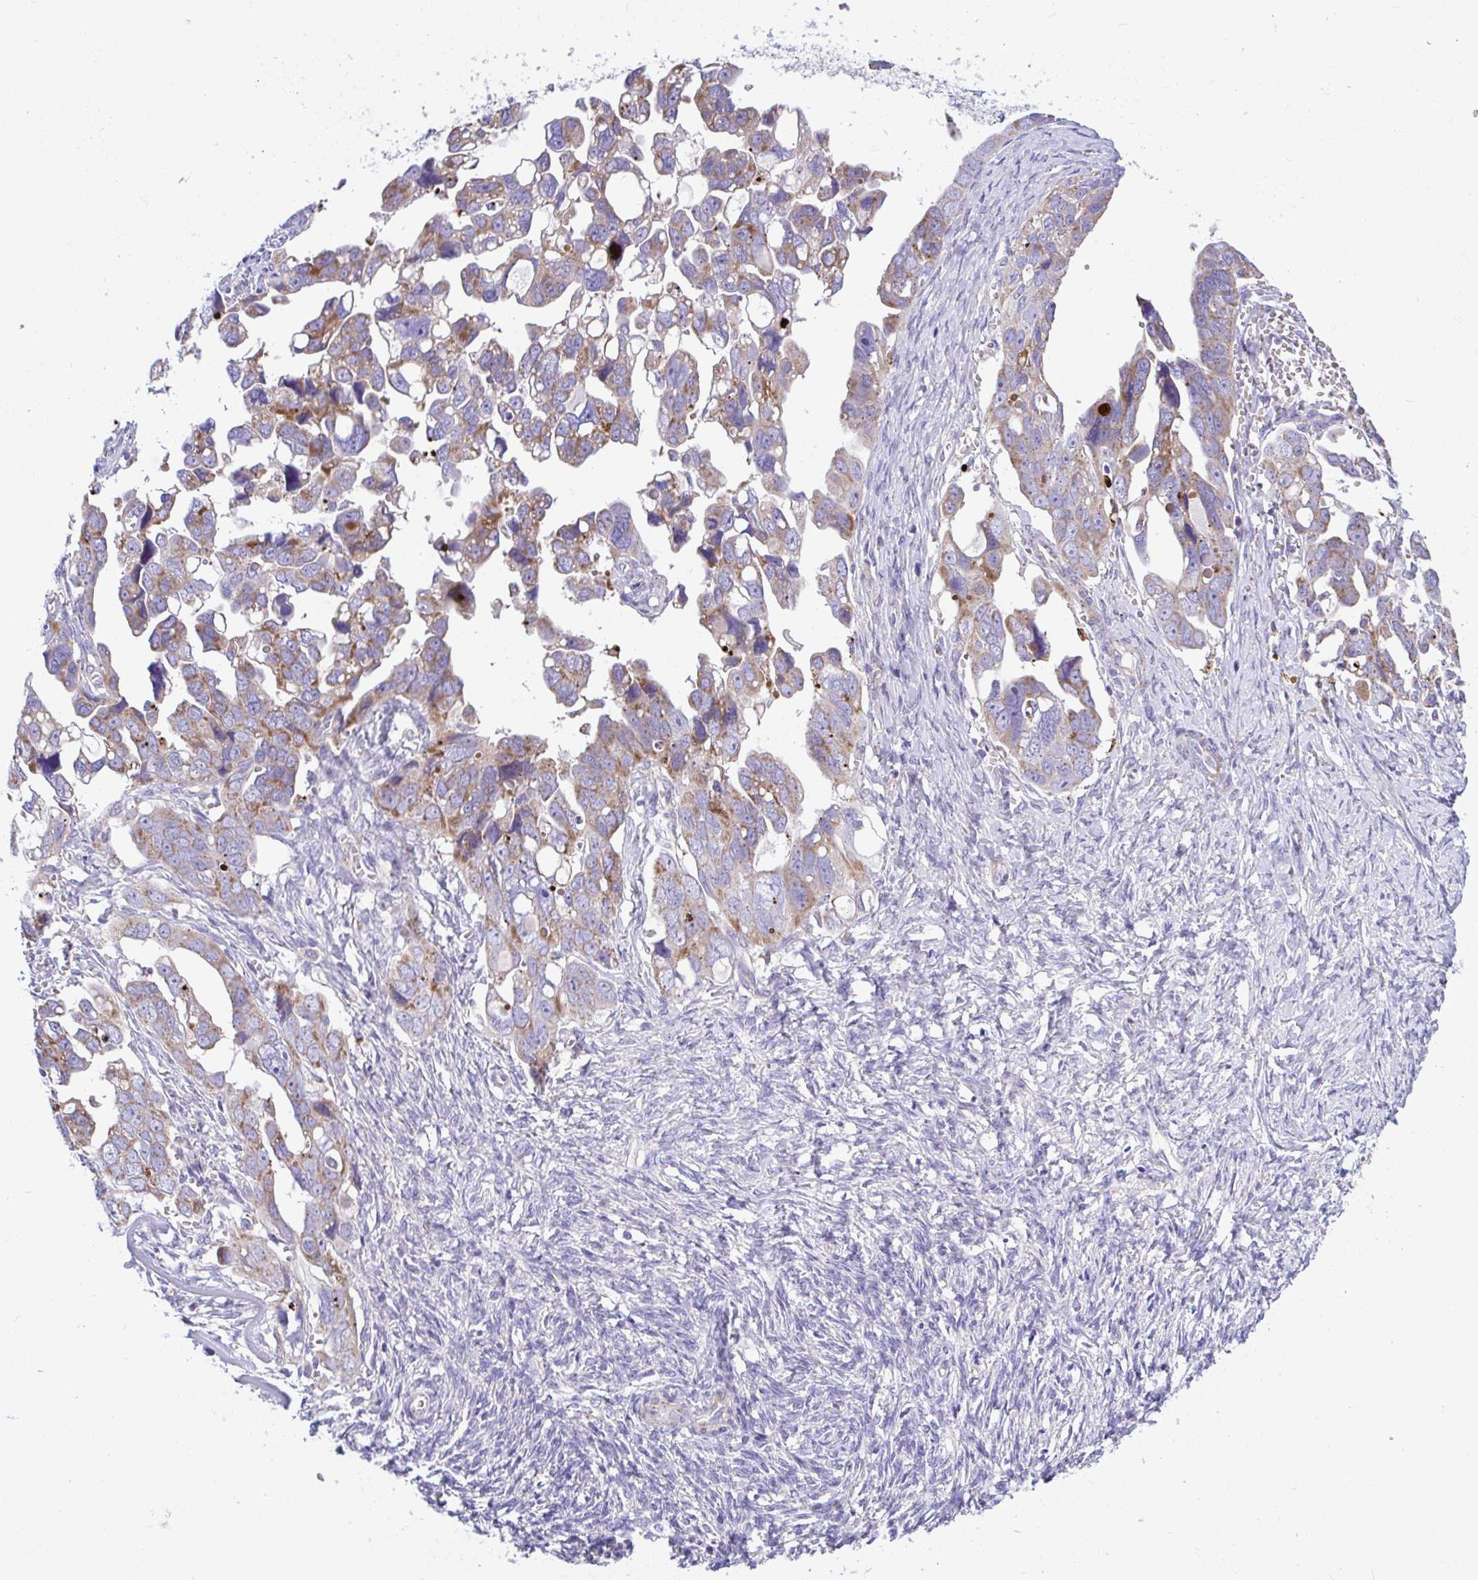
{"staining": {"intensity": "moderate", "quantity": ">75%", "location": "cytoplasmic/membranous"}, "tissue": "ovarian cancer", "cell_type": "Tumor cells", "image_type": "cancer", "snomed": [{"axis": "morphology", "description": "Cystadenocarcinoma, serous, NOS"}, {"axis": "topography", "description": "Ovary"}], "caption": "The histopathology image demonstrates staining of serous cystadenocarcinoma (ovarian), revealing moderate cytoplasmic/membranous protein positivity (brown color) within tumor cells. (IHC, brightfield microscopy, high magnification).", "gene": "MRPS16", "patient": {"sex": "female", "age": 59}}